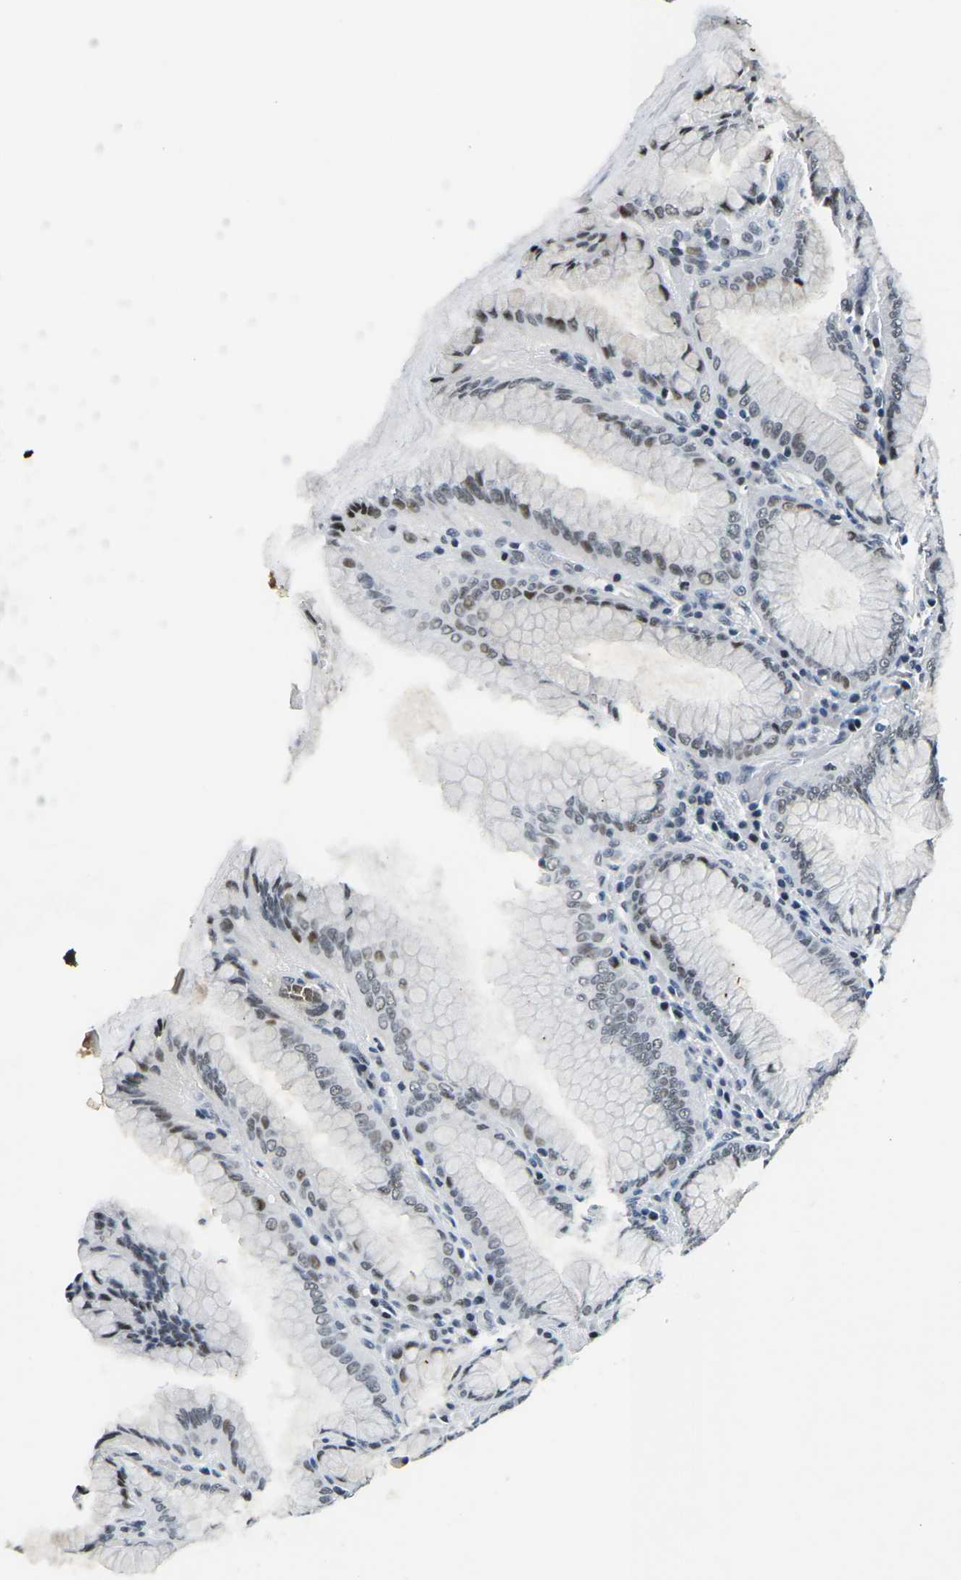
{"staining": {"intensity": "moderate", "quantity": "25%-75%", "location": "nuclear"}, "tissue": "stomach", "cell_type": "Glandular cells", "image_type": "normal", "snomed": [{"axis": "morphology", "description": "Normal tissue, NOS"}, {"axis": "topography", "description": "Stomach, lower"}], "caption": "Stomach was stained to show a protein in brown. There is medium levels of moderate nuclear expression in about 25%-75% of glandular cells. The protein is stained brown, and the nuclei are stained in blue (DAB (3,3'-diaminobenzidine) IHC with brightfield microscopy, high magnification).", "gene": "PRPF8", "patient": {"sex": "female", "age": 76}}